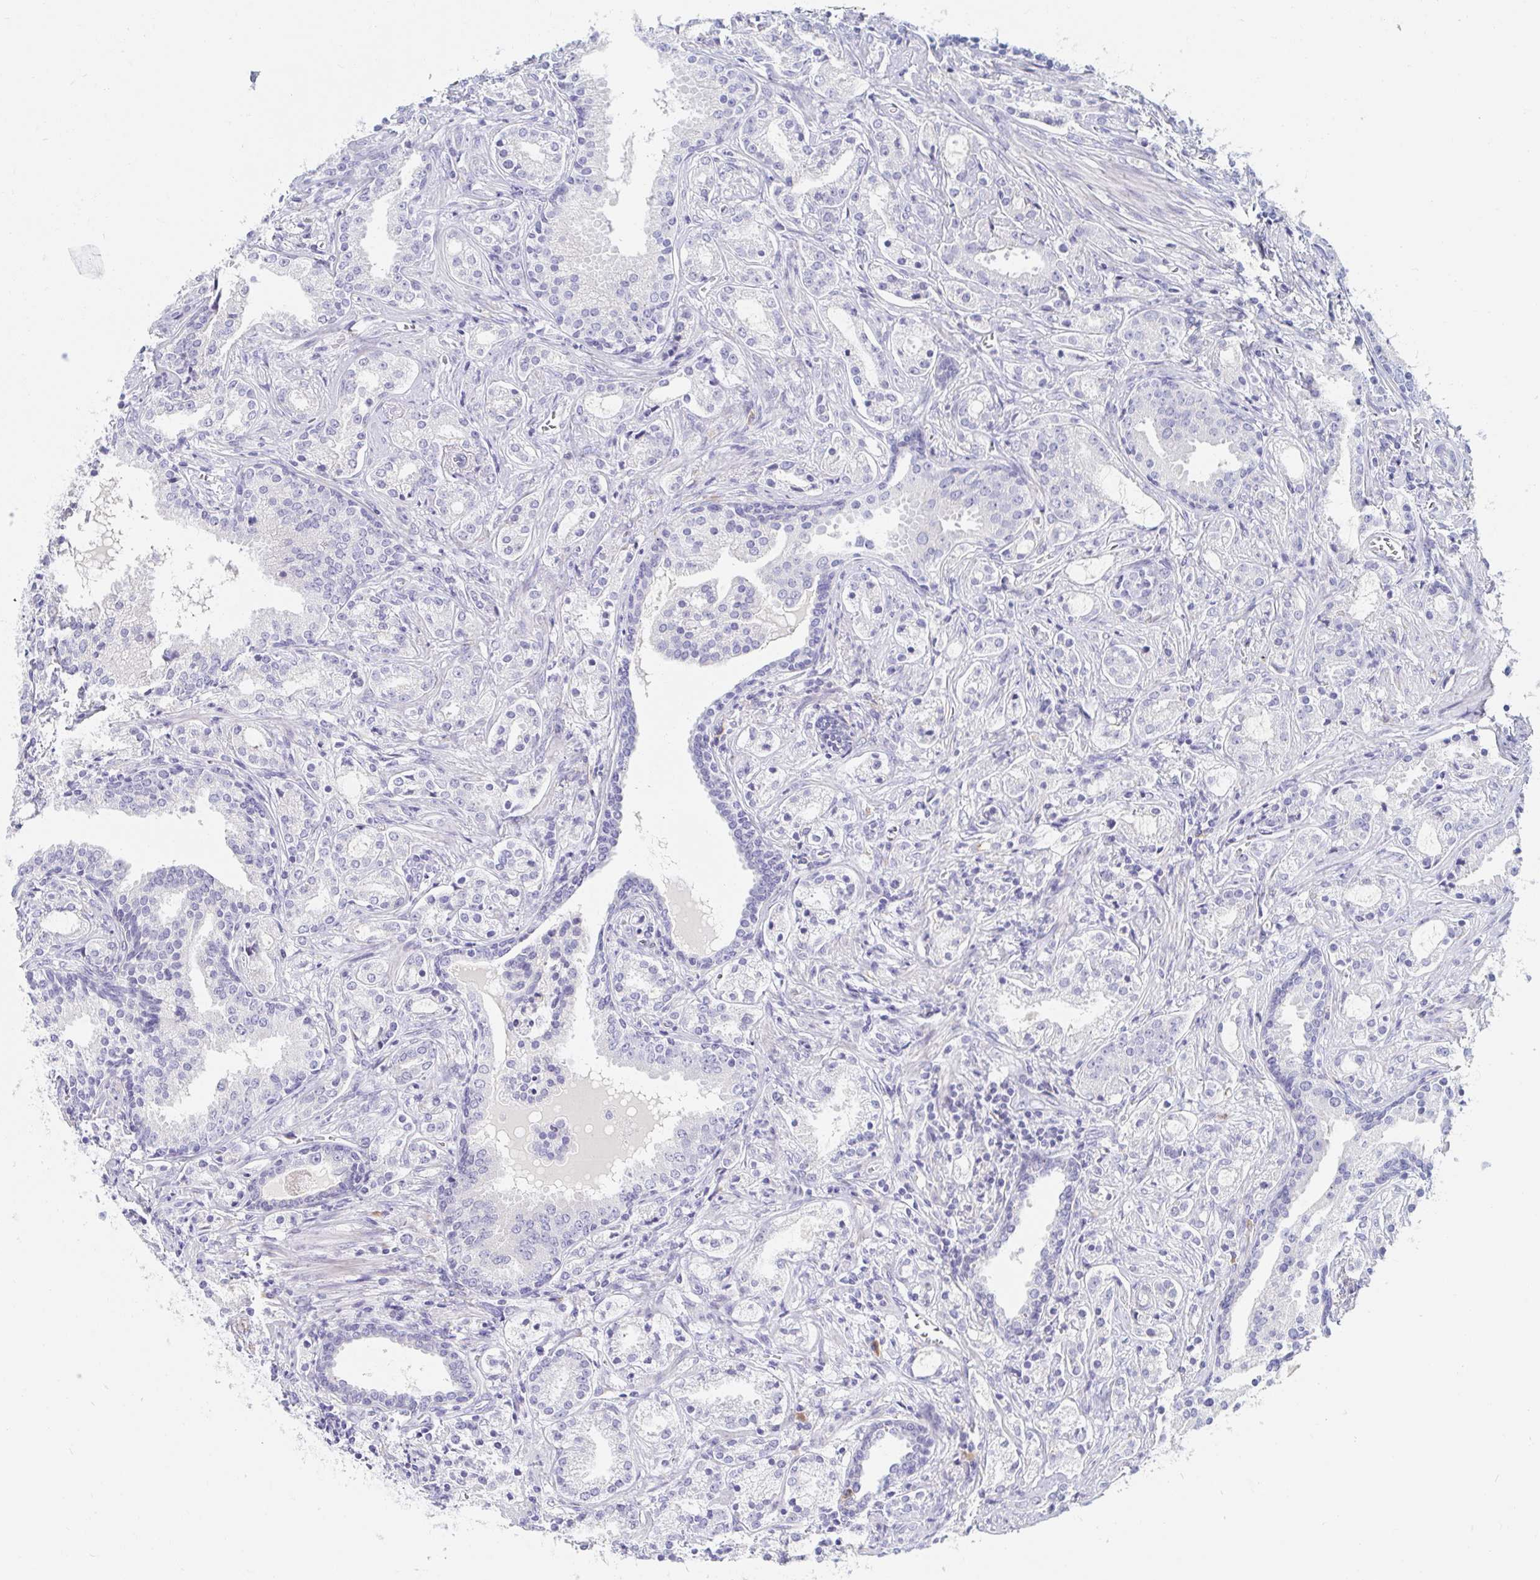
{"staining": {"intensity": "negative", "quantity": "none", "location": "none"}, "tissue": "prostate cancer", "cell_type": "Tumor cells", "image_type": "cancer", "snomed": [{"axis": "morphology", "description": "Adenocarcinoma, Medium grade"}, {"axis": "topography", "description": "Prostate"}], "caption": "Tumor cells are negative for brown protein staining in prostate cancer (adenocarcinoma (medium-grade)).", "gene": "MYLK2", "patient": {"sex": "male", "age": 57}}